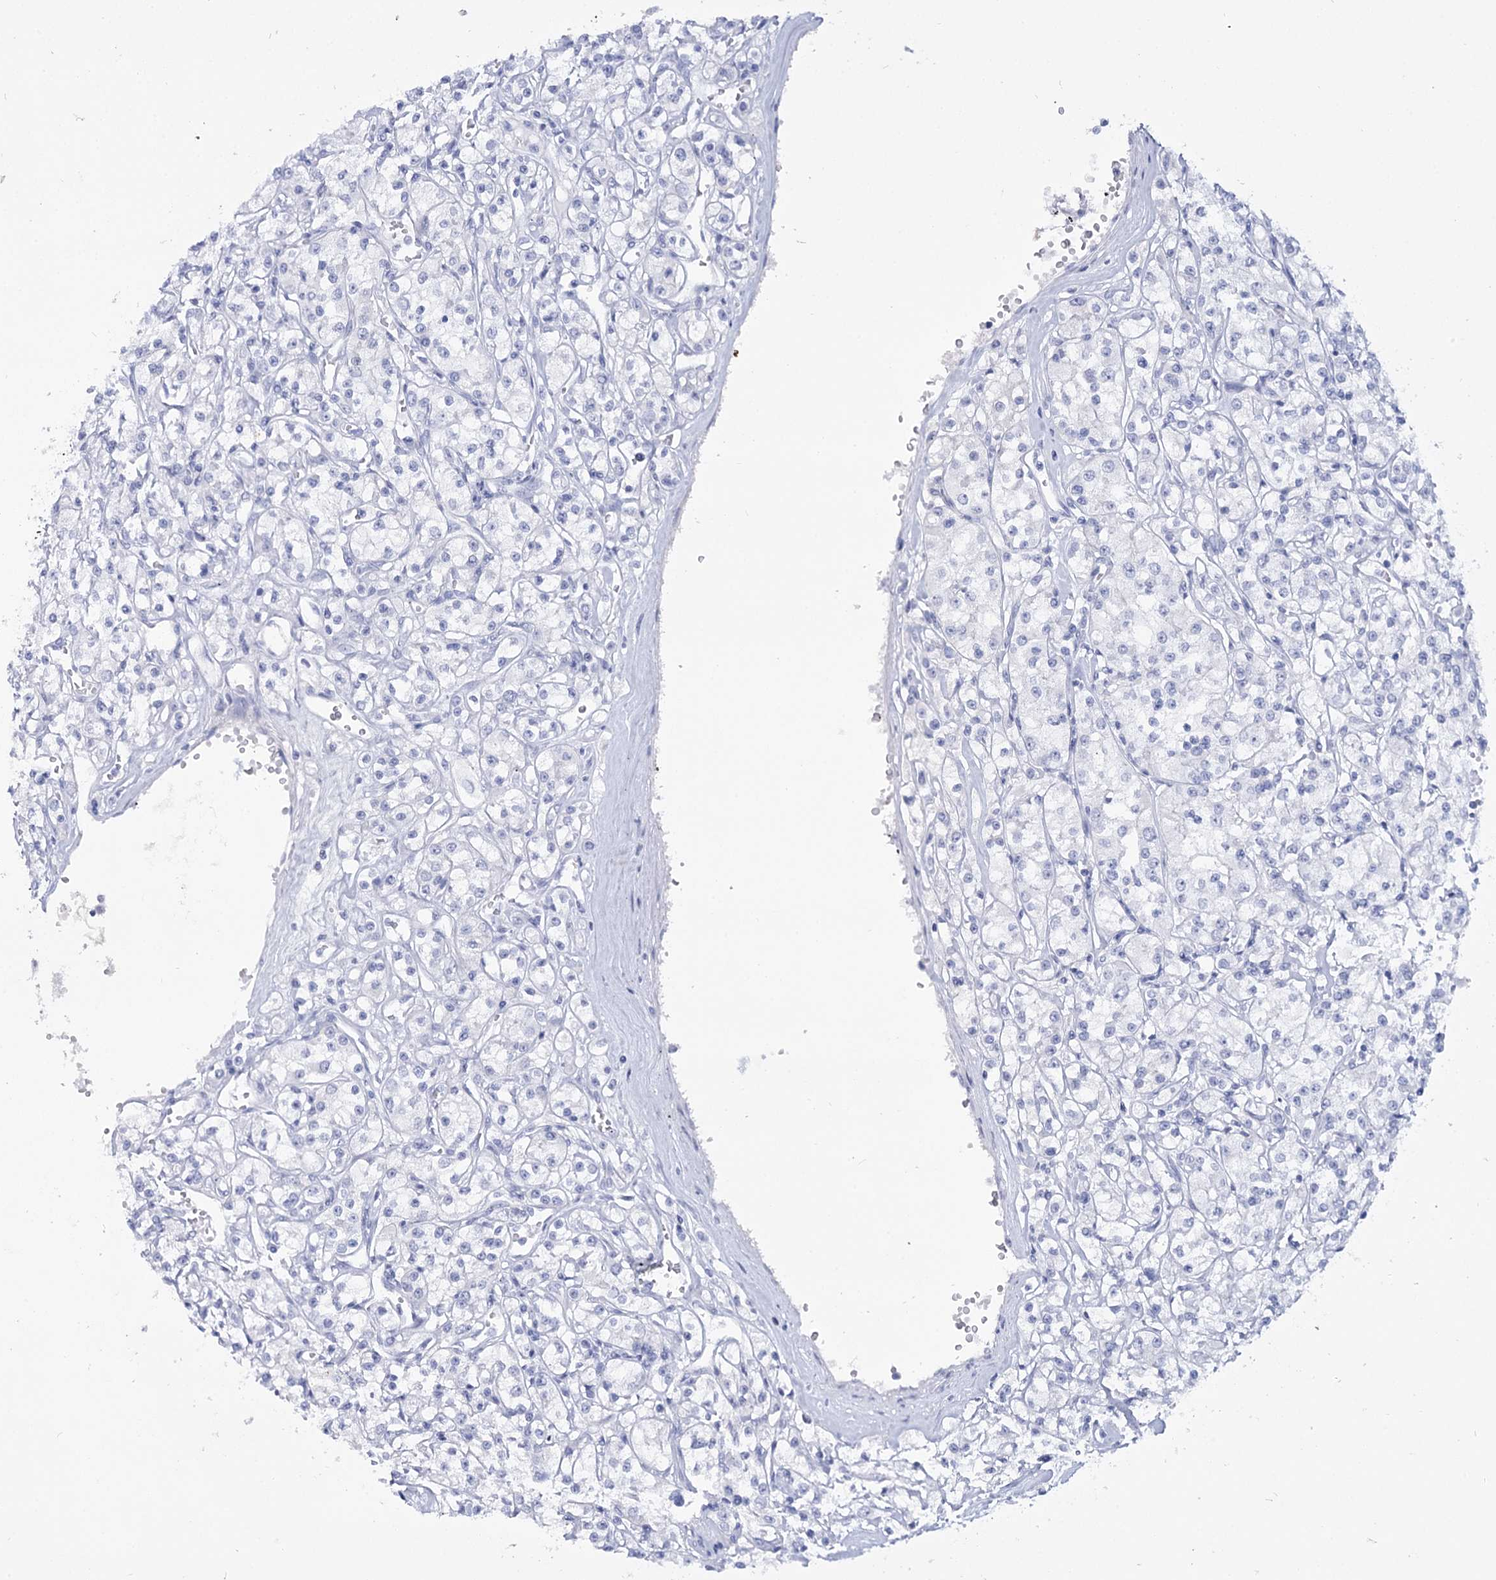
{"staining": {"intensity": "negative", "quantity": "none", "location": "none"}, "tissue": "renal cancer", "cell_type": "Tumor cells", "image_type": "cancer", "snomed": [{"axis": "morphology", "description": "Adenocarcinoma, NOS"}, {"axis": "topography", "description": "Kidney"}], "caption": "Immunohistochemistry (IHC) of human renal adenocarcinoma demonstrates no staining in tumor cells.", "gene": "RNF186", "patient": {"sex": "female", "age": 59}}